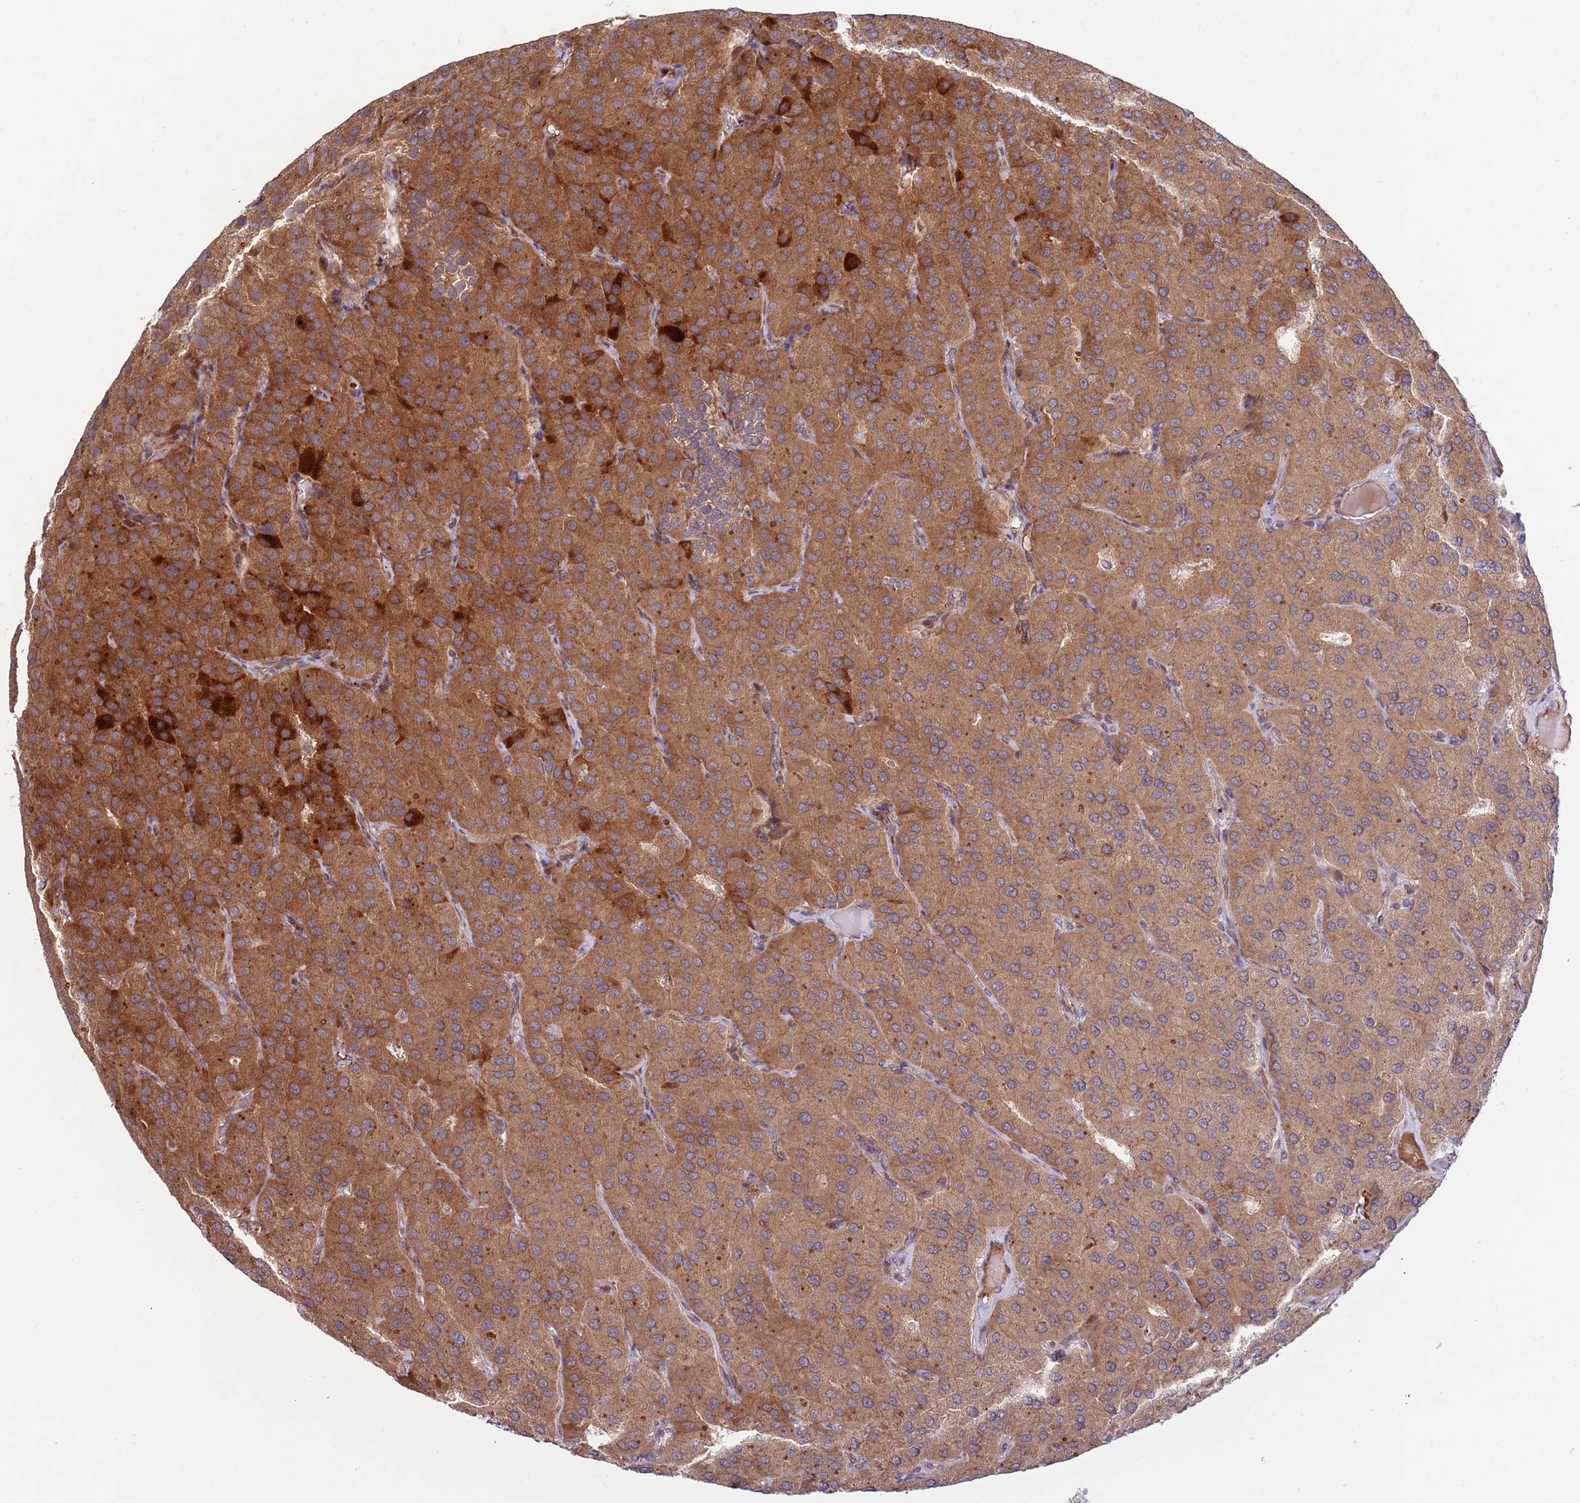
{"staining": {"intensity": "moderate", "quantity": ">75%", "location": "cytoplasmic/membranous"}, "tissue": "parathyroid gland", "cell_type": "Glandular cells", "image_type": "normal", "snomed": [{"axis": "morphology", "description": "Normal tissue, NOS"}, {"axis": "morphology", "description": "Adenoma, NOS"}, {"axis": "topography", "description": "Parathyroid gland"}], "caption": "Unremarkable parathyroid gland reveals moderate cytoplasmic/membranous expression in approximately >75% of glandular cells, visualized by immunohistochemistry.", "gene": "NT5DC4", "patient": {"sex": "female", "age": 86}}